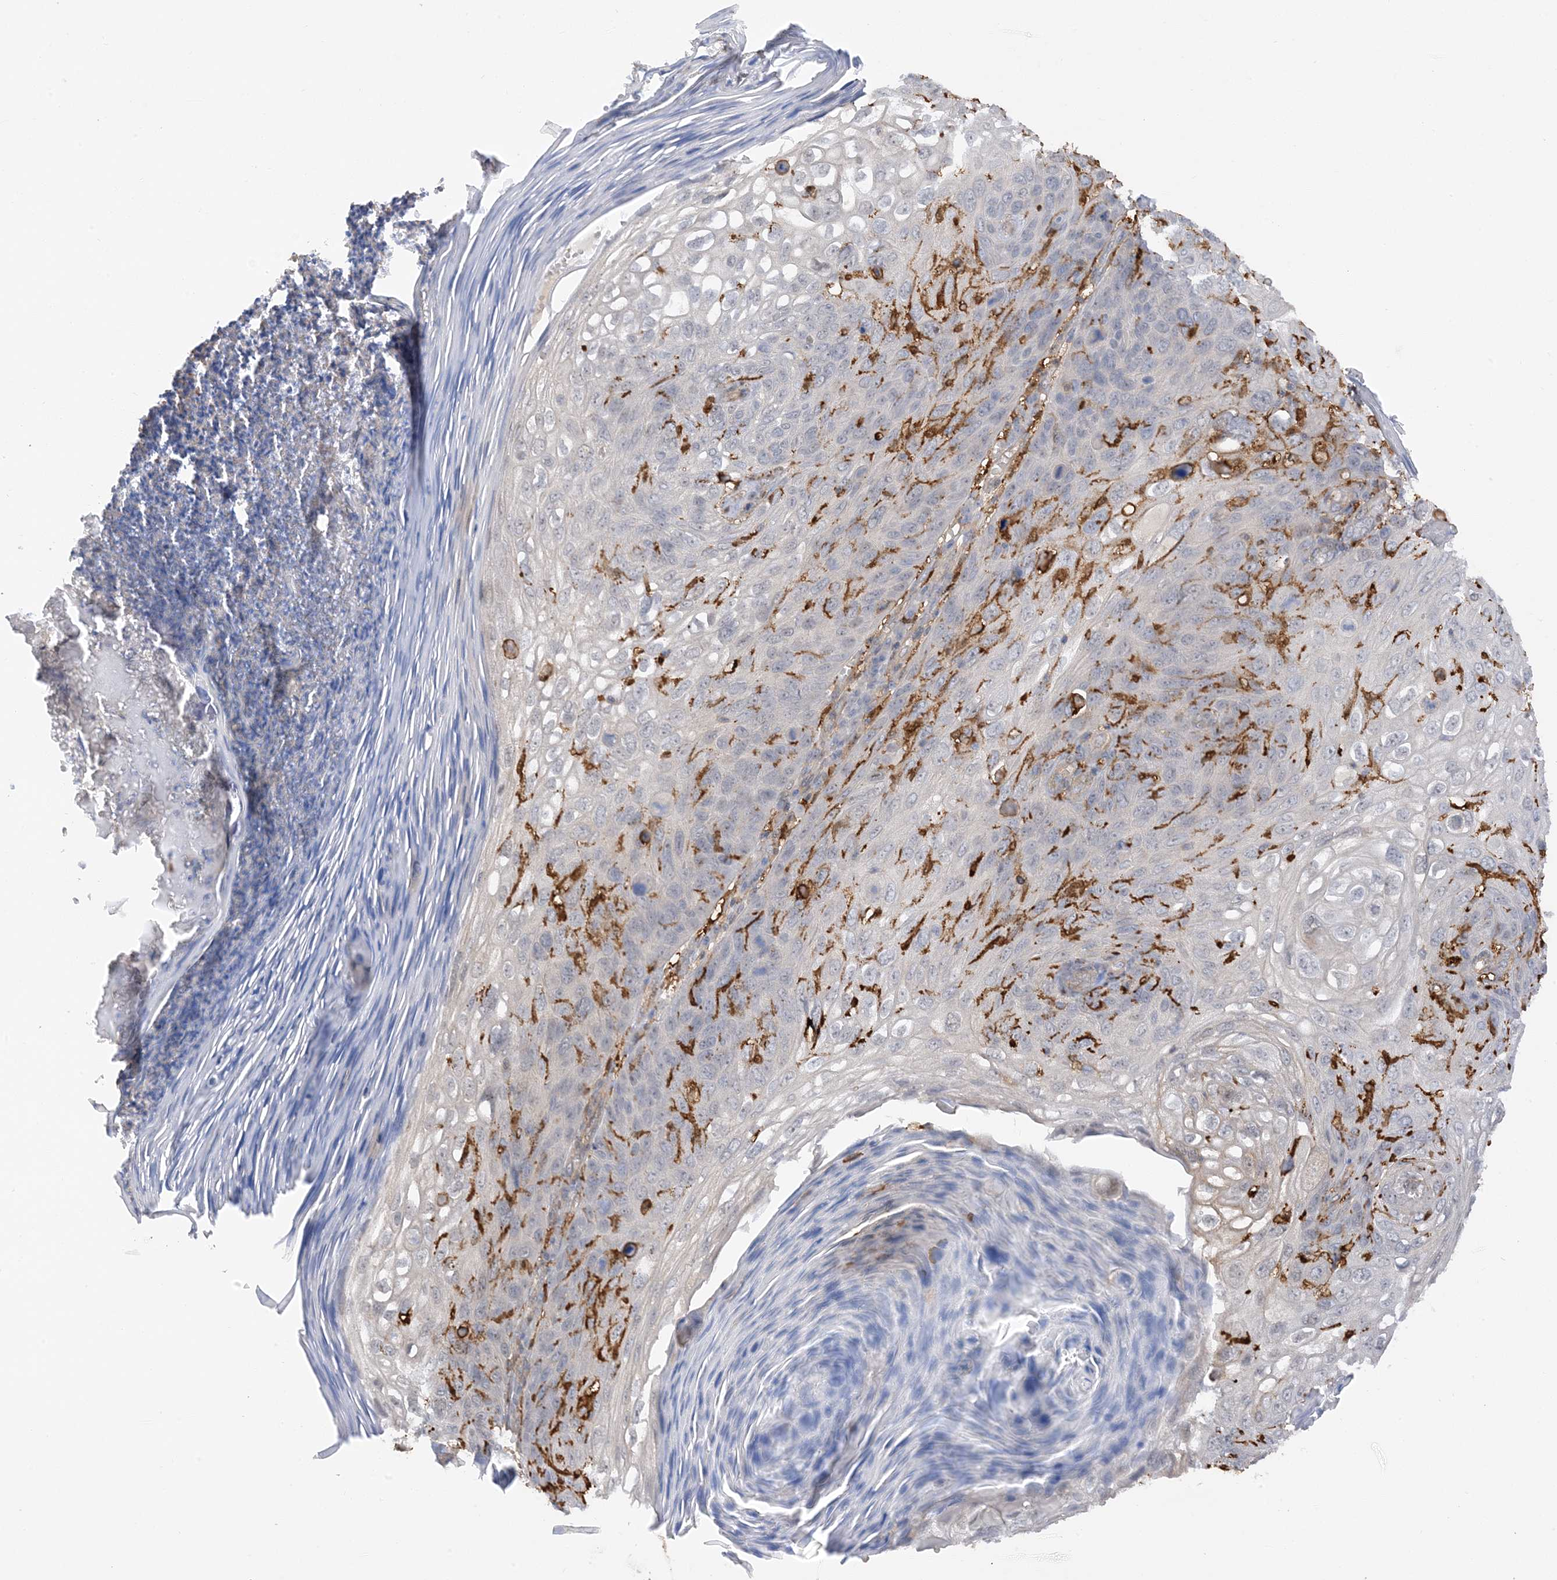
{"staining": {"intensity": "moderate", "quantity": "25%-75%", "location": "cytoplasmic/membranous"}, "tissue": "skin cancer", "cell_type": "Tumor cells", "image_type": "cancer", "snomed": [{"axis": "morphology", "description": "Squamous cell carcinoma, NOS"}, {"axis": "topography", "description": "Skin"}], "caption": "Skin squamous cell carcinoma stained for a protein reveals moderate cytoplasmic/membranous positivity in tumor cells.", "gene": "PHACTR2", "patient": {"sex": "female", "age": 90}}